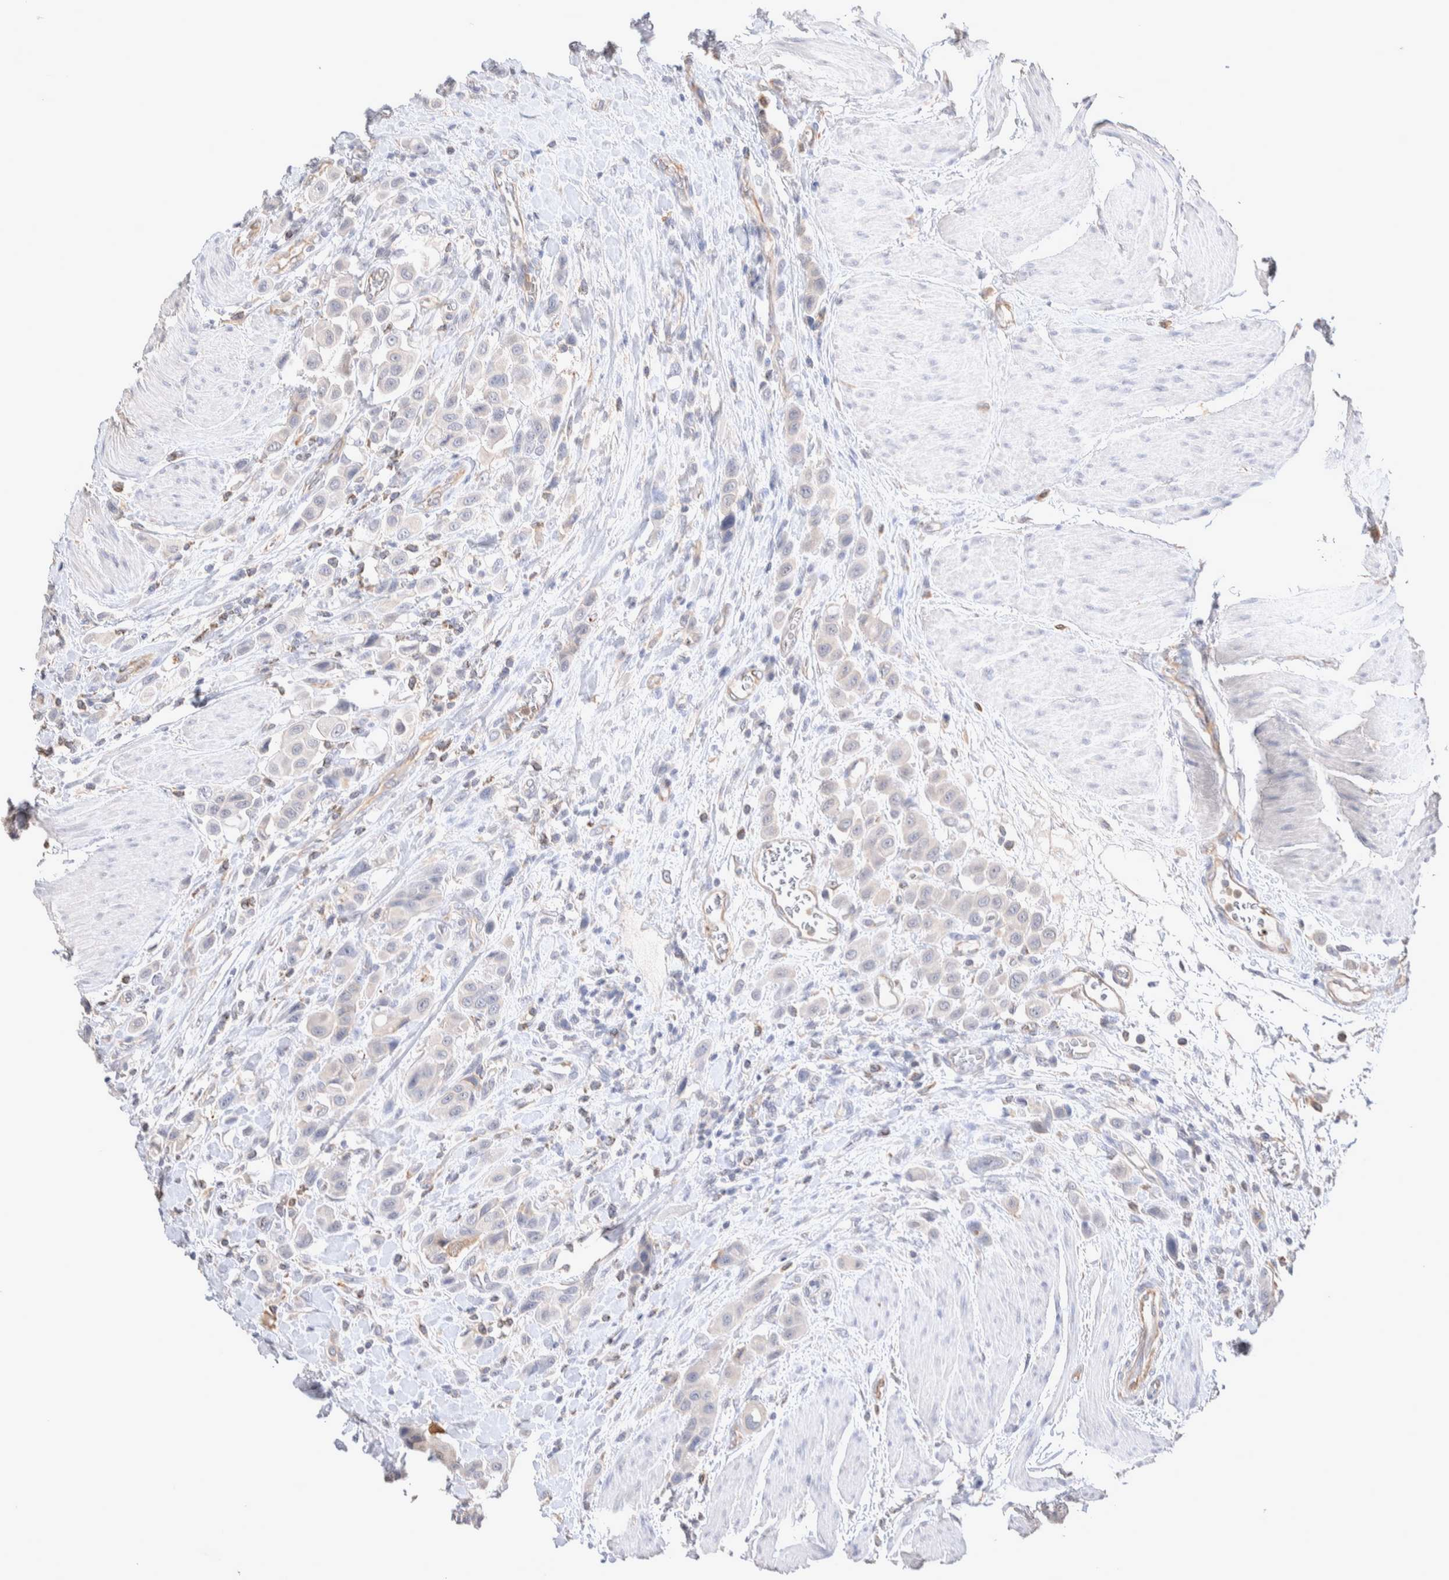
{"staining": {"intensity": "negative", "quantity": "none", "location": "none"}, "tissue": "urothelial cancer", "cell_type": "Tumor cells", "image_type": "cancer", "snomed": [{"axis": "morphology", "description": "Urothelial carcinoma, High grade"}, {"axis": "topography", "description": "Urinary bladder"}], "caption": "Urothelial cancer was stained to show a protein in brown. There is no significant staining in tumor cells.", "gene": "FFAR2", "patient": {"sex": "male", "age": 50}}